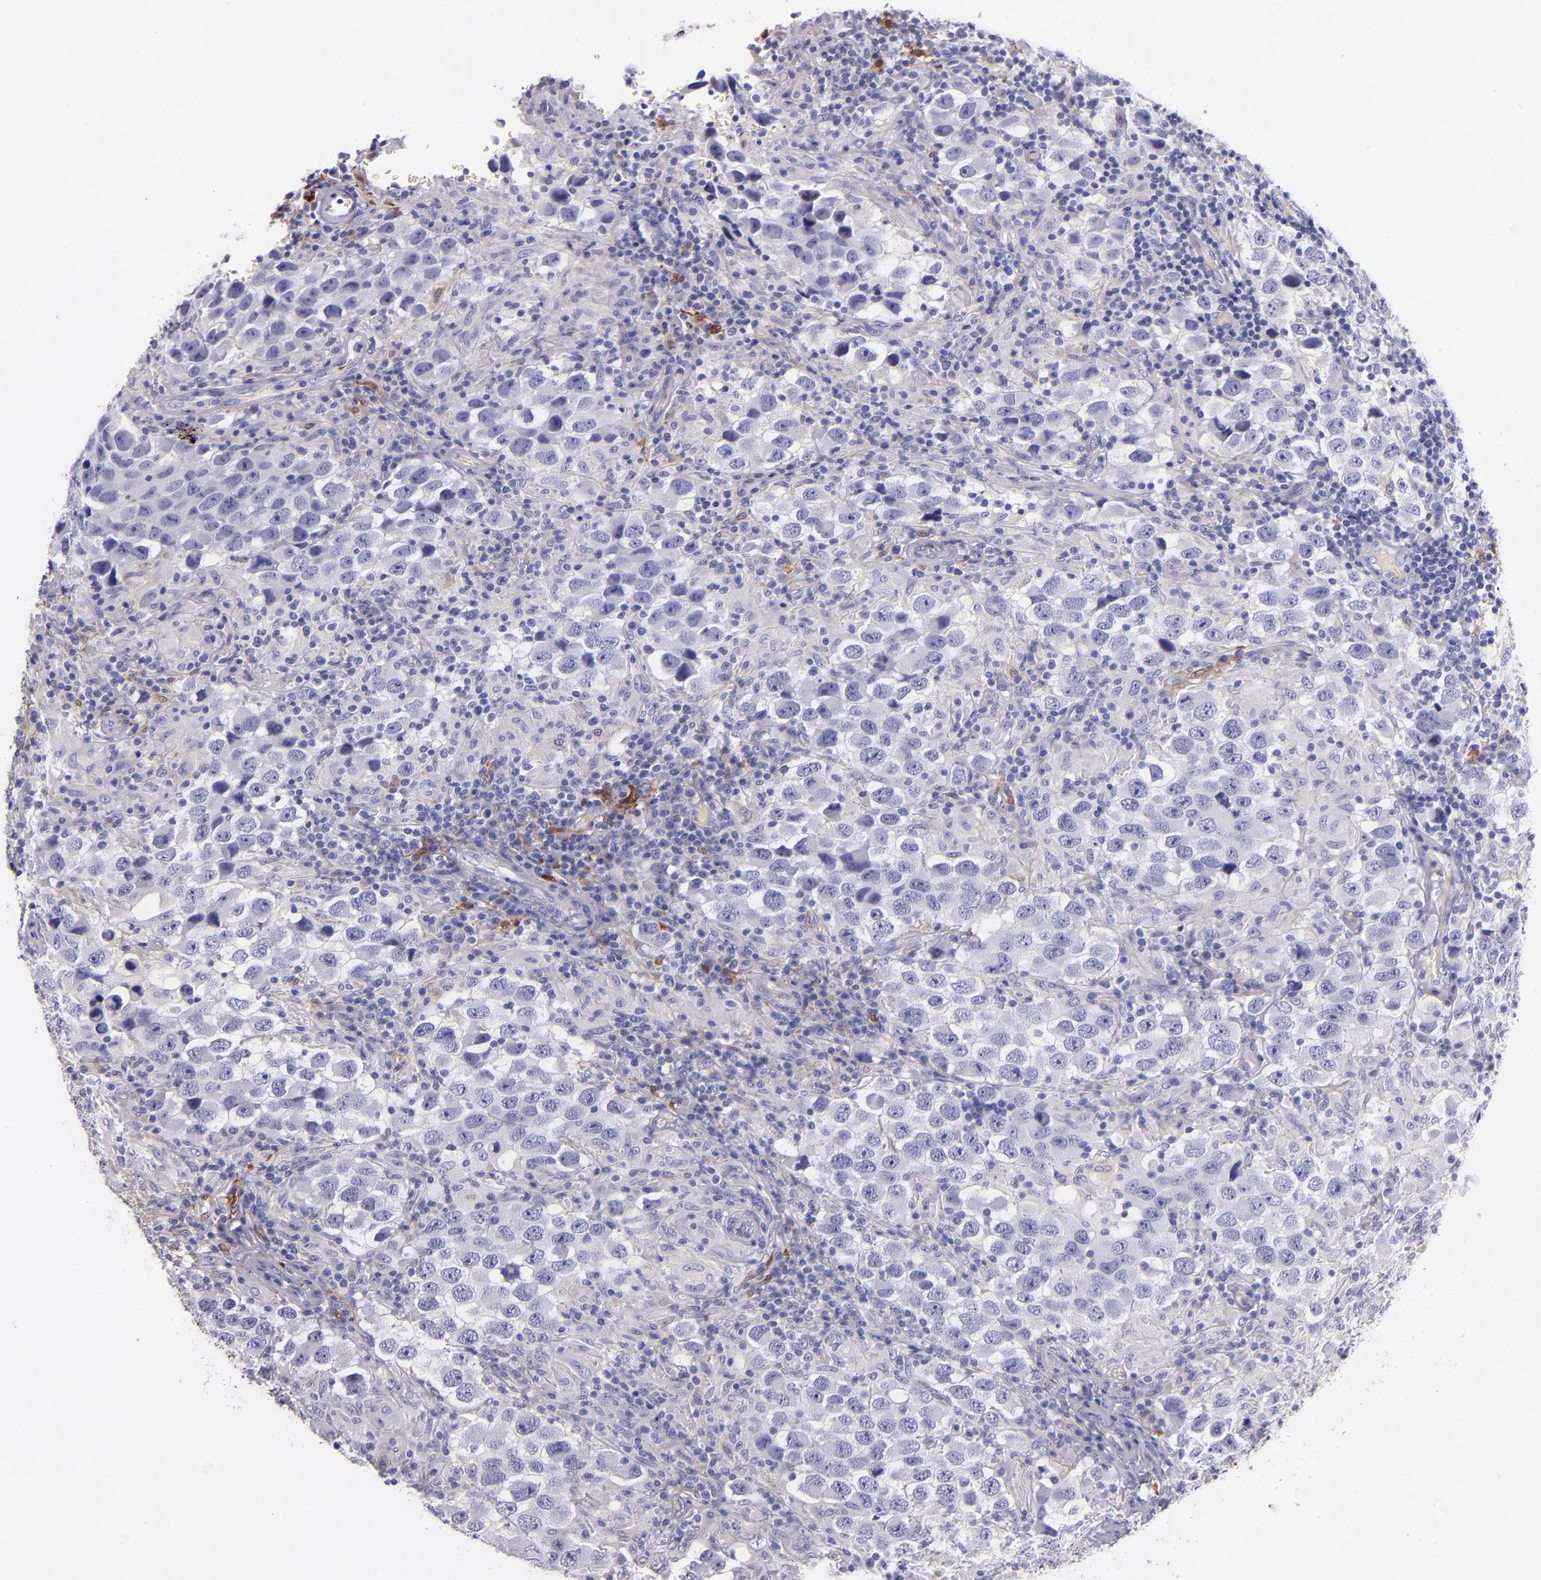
{"staining": {"intensity": "negative", "quantity": "none", "location": "none"}, "tissue": "testis cancer", "cell_type": "Tumor cells", "image_type": "cancer", "snomed": [{"axis": "morphology", "description": "Carcinoma, Embryonal, NOS"}, {"axis": "topography", "description": "Testis"}], "caption": "Tumor cells show no significant expression in embryonal carcinoma (testis). The staining was performed using DAB (3,3'-diaminobenzidine) to visualize the protein expression in brown, while the nuclei were stained in blue with hematoxylin (Magnification: 20x).", "gene": "F13A1", "patient": {"sex": "male", "age": 21}}